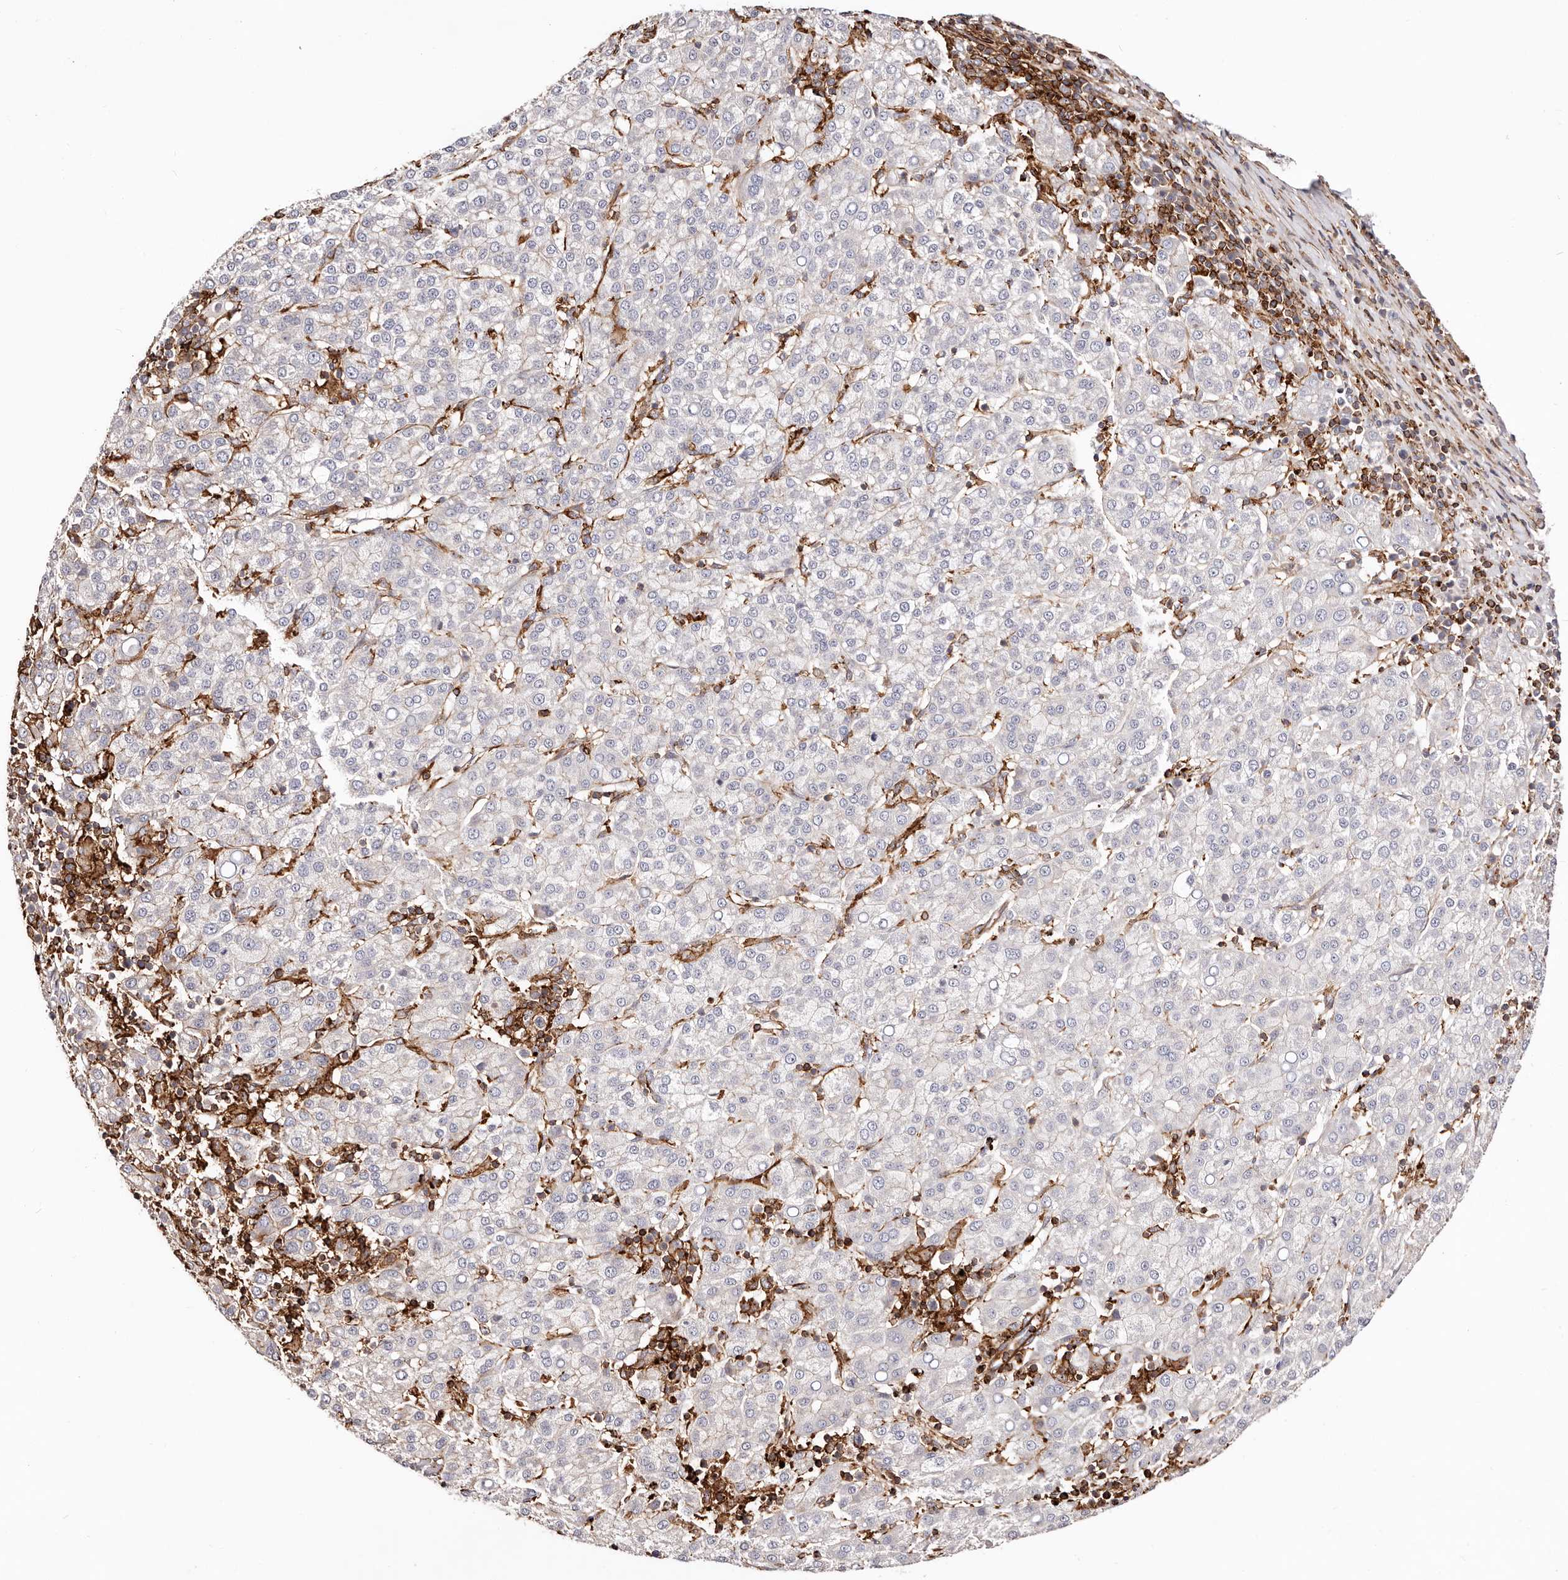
{"staining": {"intensity": "negative", "quantity": "none", "location": "none"}, "tissue": "liver cancer", "cell_type": "Tumor cells", "image_type": "cancer", "snomed": [{"axis": "morphology", "description": "Carcinoma, Hepatocellular, NOS"}, {"axis": "topography", "description": "Liver"}], "caption": "DAB immunohistochemical staining of human liver cancer demonstrates no significant expression in tumor cells.", "gene": "PTPN22", "patient": {"sex": "female", "age": 58}}